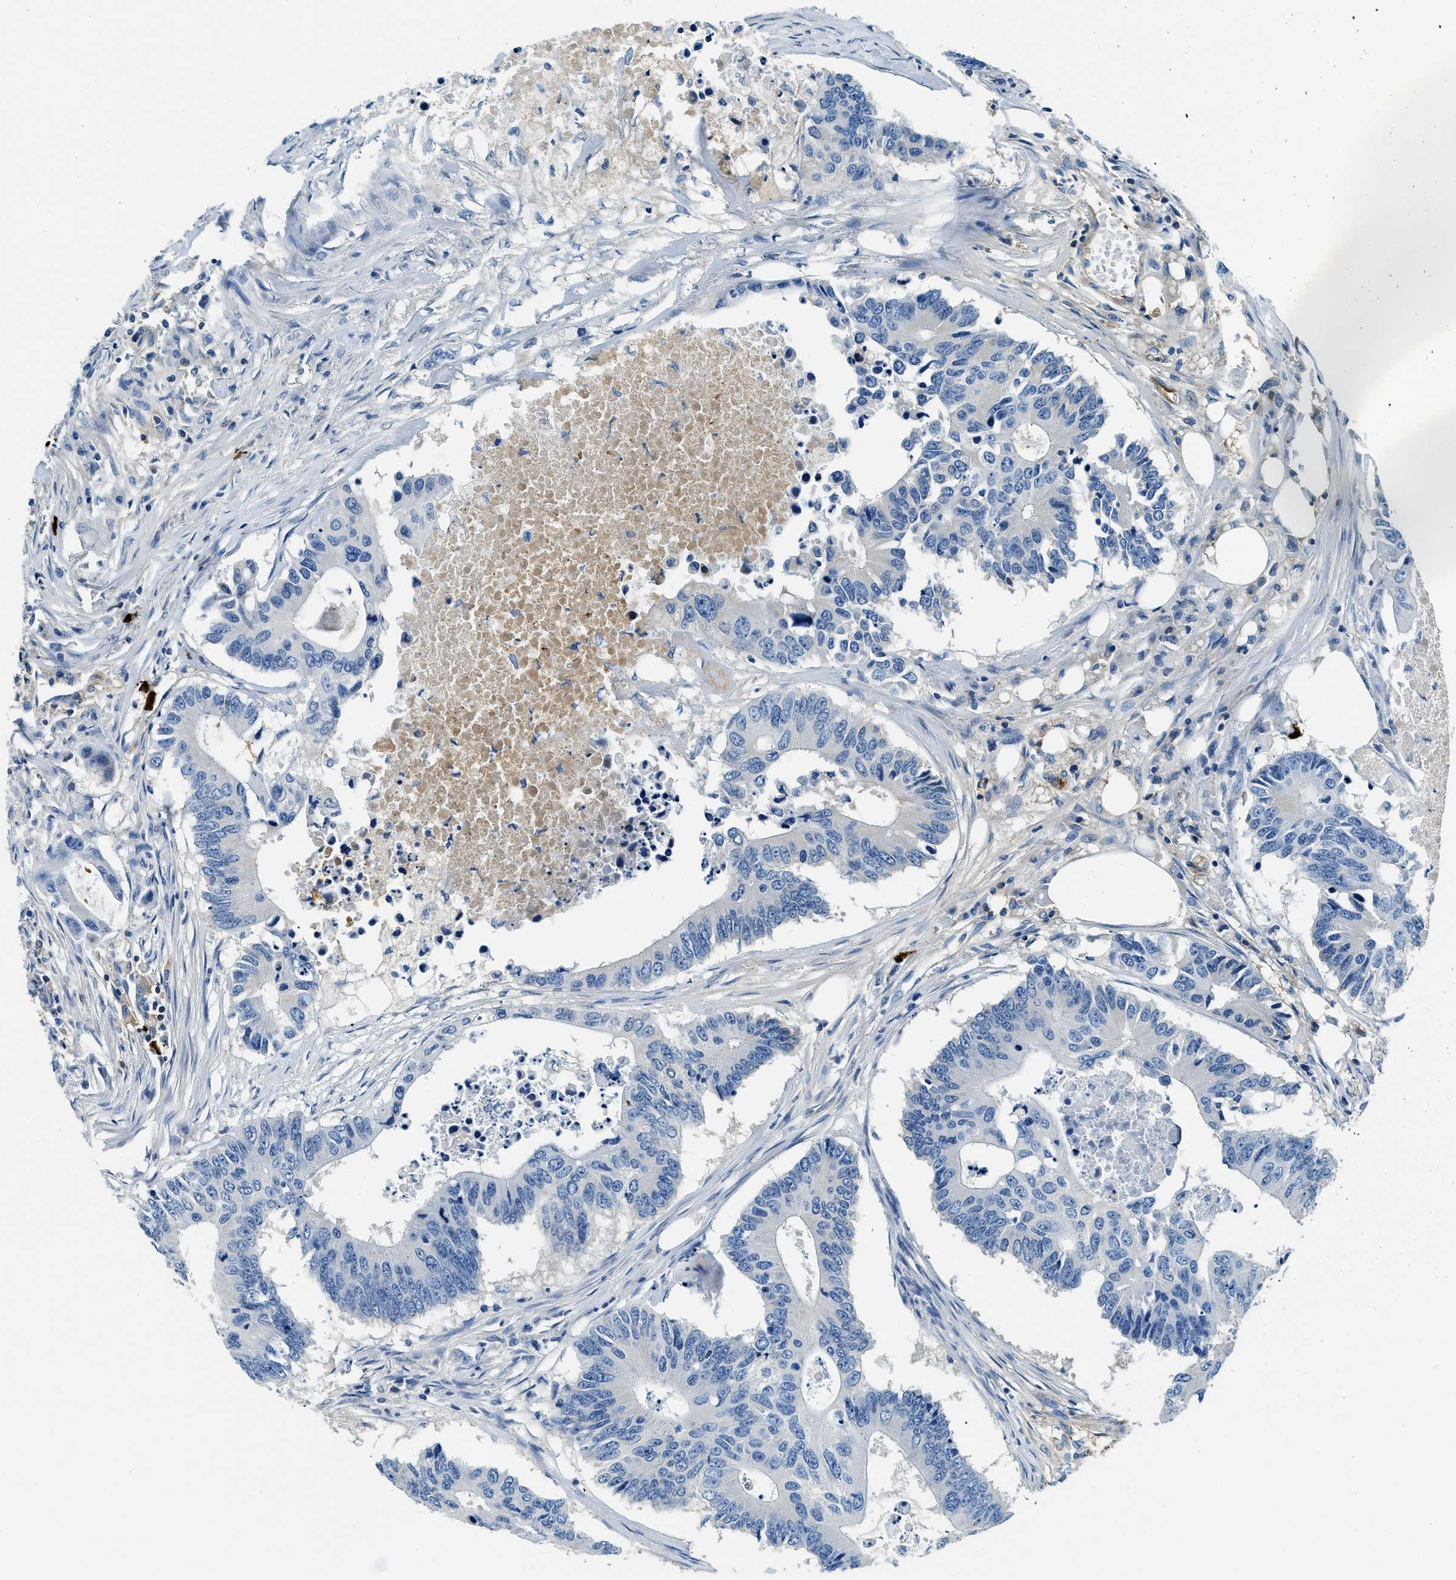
{"staining": {"intensity": "negative", "quantity": "none", "location": "none"}, "tissue": "colorectal cancer", "cell_type": "Tumor cells", "image_type": "cancer", "snomed": [{"axis": "morphology", "description": "Adenocarcinoma, NOS"}, {"axis": "topography", "description": "Colon"}], "caption": "Immunohistochemistry (IHC) histopathology image of adenocarcinoma (colorectal) stained for a protein (brown), which shows no expression in tumor cells.", "gene": "TMEM186", "patient": {"sex": "male", "age": 71}}